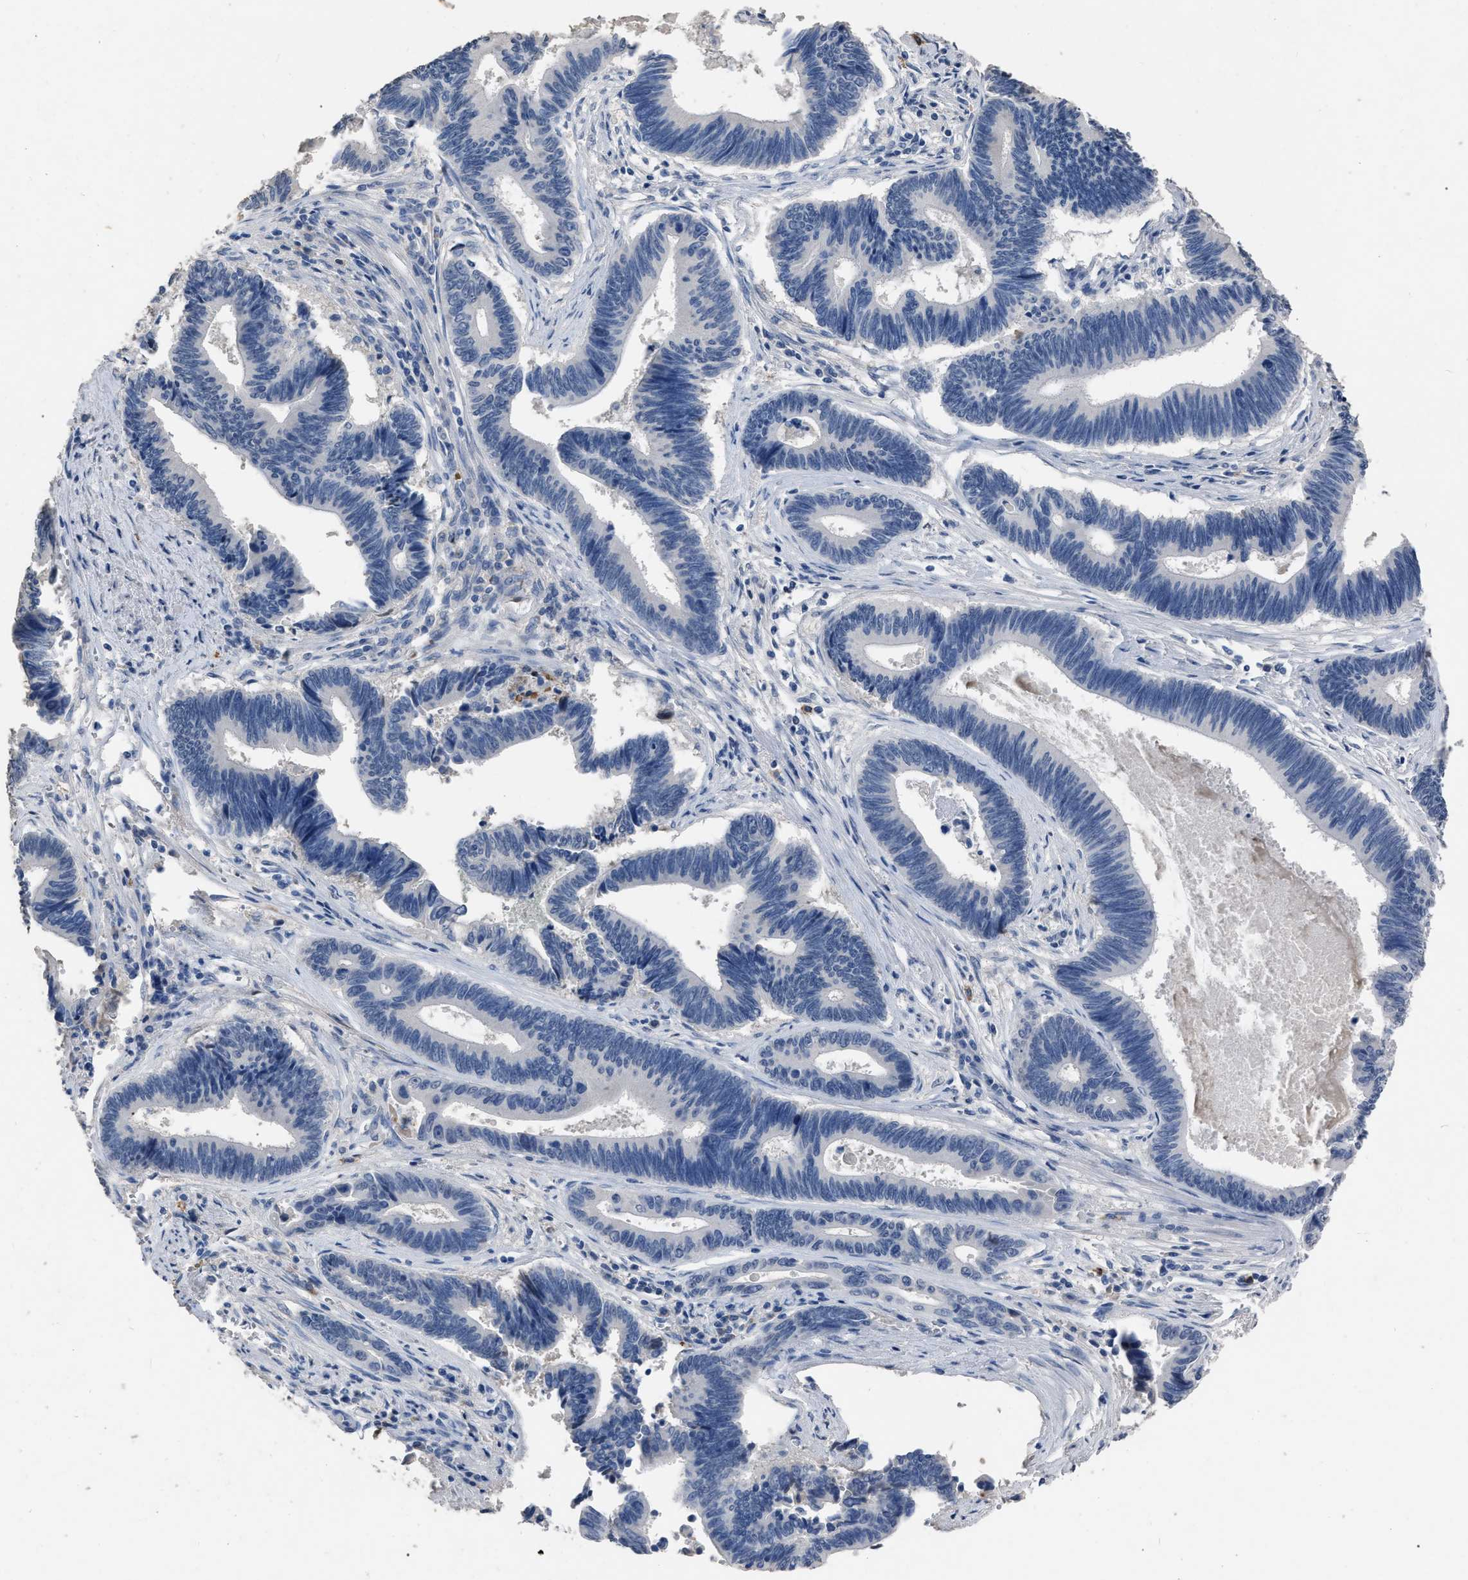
{"staining": {"intensity": "negative", "quantity": "none", "location": "none"}, "tissue": "pancreatic cancer", "cell_type": "Tumor cells", "image_type": "cancer", "snomed": [{"axis": "morphology", "description": "Adenocarcinoma, NOS"}, {"axis": "topography", "description": "Pancreas"}], "caption": "Tumor cells are negative for brown protein staining in adenocarcinoma (pancreatic). Brightfield microscopy of immunohistochemistry (IHC) stained with DAB (brown) and hematoxylin (blue), captured at high magnification.", "gene": "HABP2", "patient": {"sex": "female", "age": 70}}